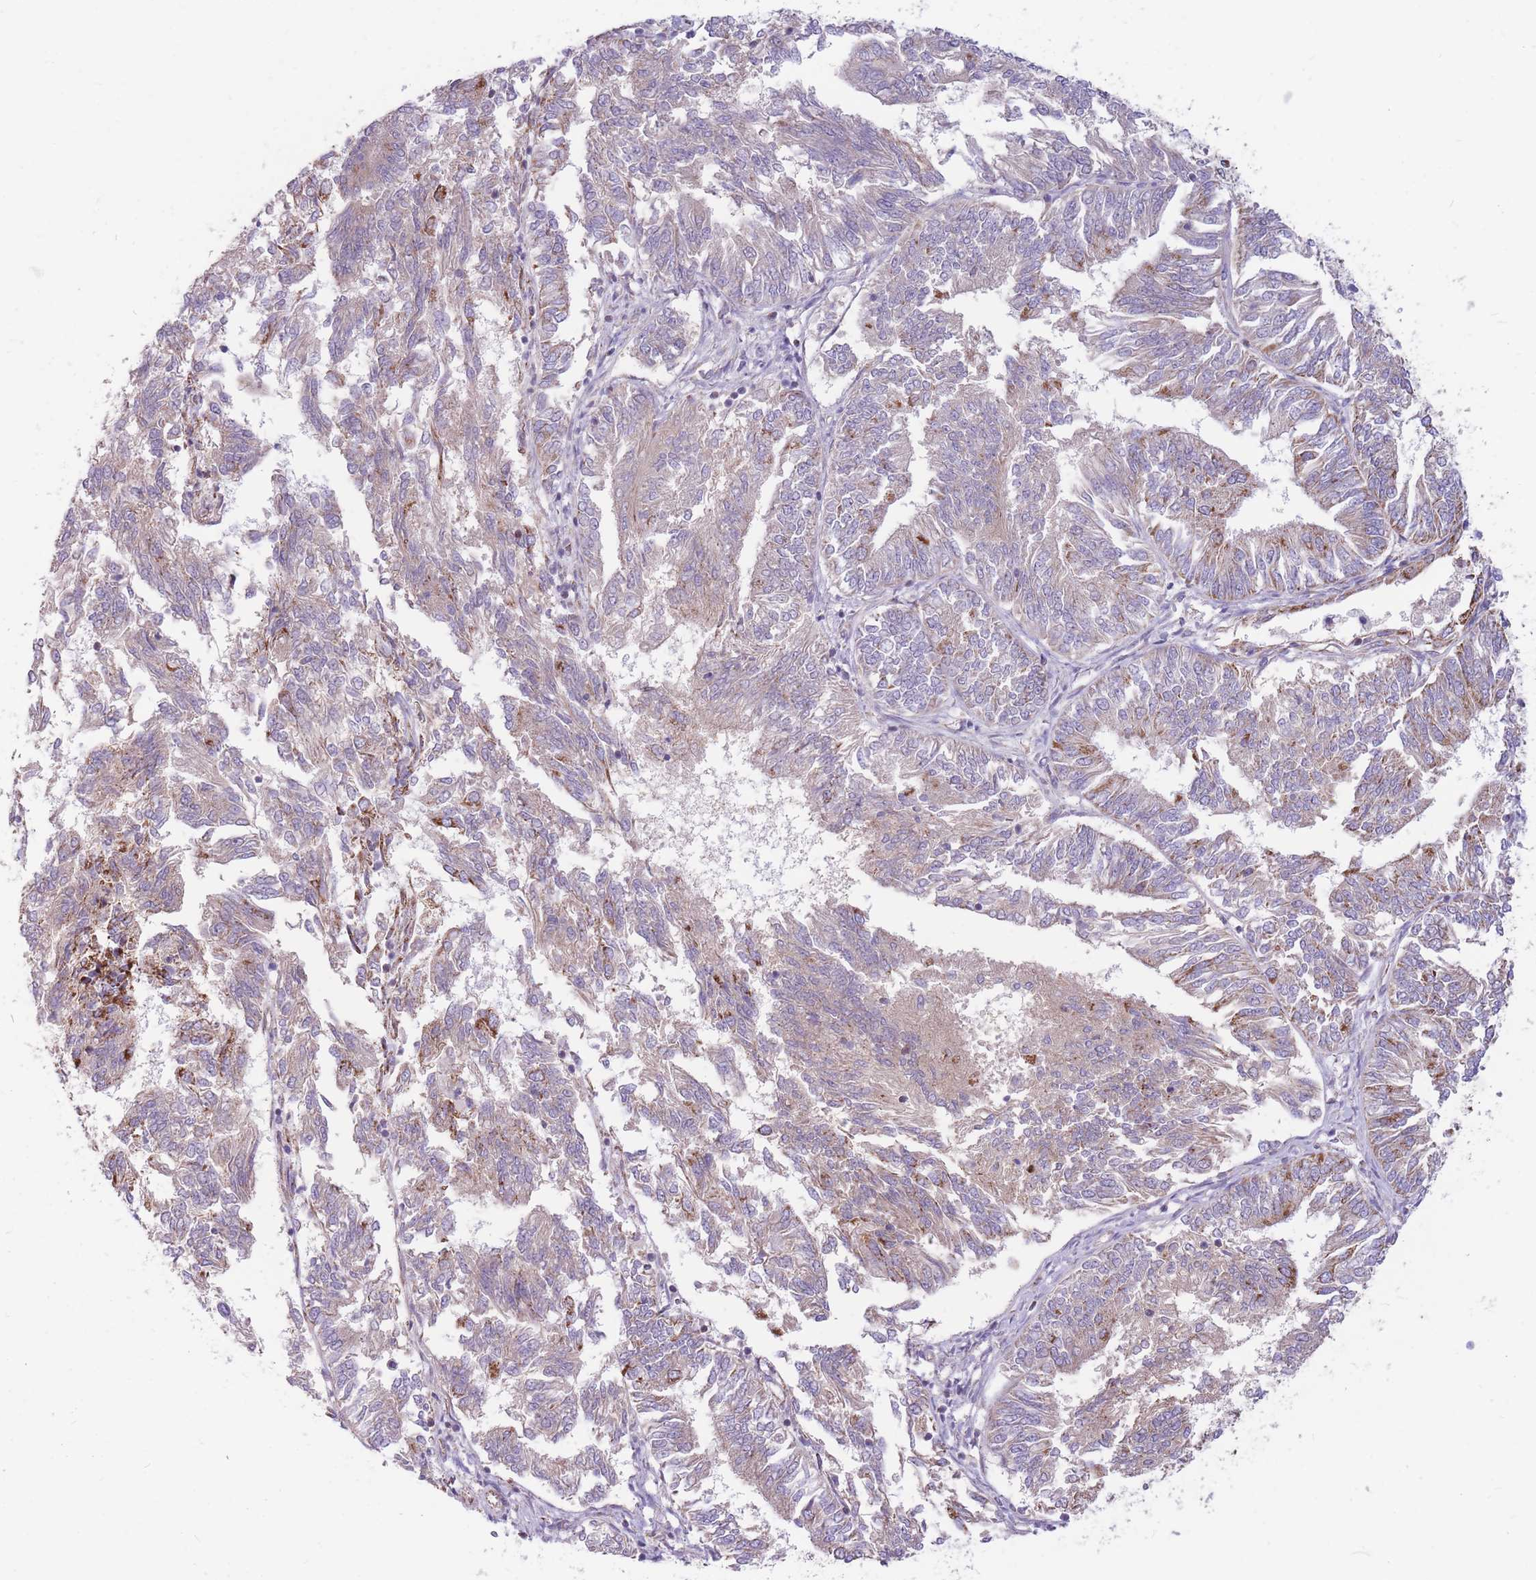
{"staining": {"intensity": "moderate", "quantity": "25%-75%", "location": "cytoplasmic/membranous"}, "tissue": "endometrial cancer", "cell_type": "Tumor cells", "image_type": "cancer", "snomed": [{"axis": "morphology", "description": "Adenocarcinoma, NOS"}, {"axis": "topography", "description": "Endometrium"}], "caption": "Moderate cytoplasmic/membranous protein expression is appreciated in approximately 25%-75% of tumor cells in adenocarcinoma (endometrial). The protein is shown in brown color, while the nuclei are stained blue.", "gene": "PCSK1", "patient": {"sex": "female", "age": 58}}